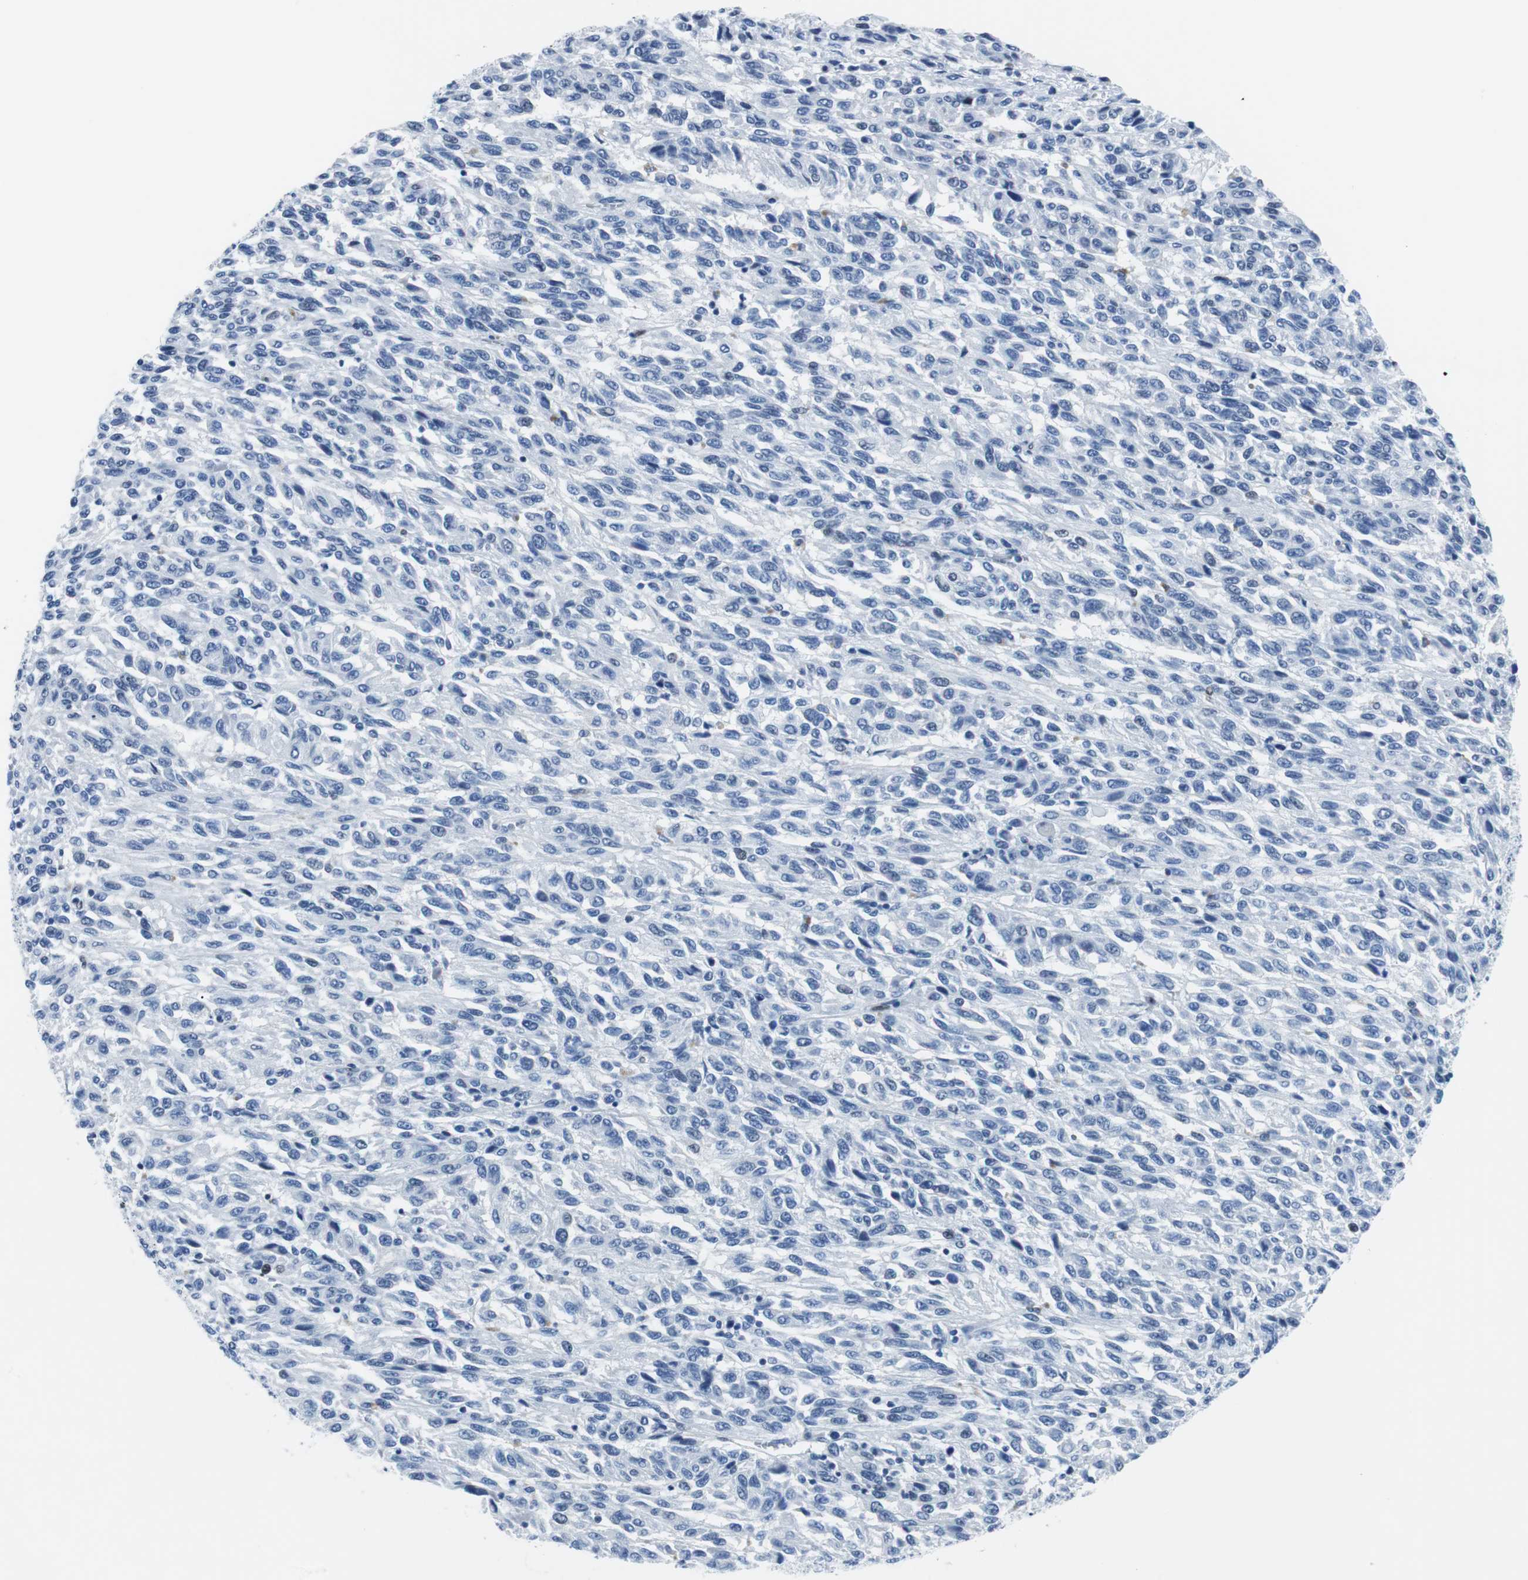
{"staining": {"intensity": "negative", "quantity": "none", "location": "none"}, "tissue": "melanoma", "cell_type": "Tumor cells", "image_type": "cancer", "snomed": [{"axis": "morphology", "description": "Malignant melanoma, Metastatic site"}, {"axis": "topography", "description": "Lung"}], "caption": "Immunohistochemistry (IHC) photomicrograph of neoplastic tissue: malignant melanoma (metastatic site) stained with DAB displays no significant protein staining in tumor cells.", "gene": "JUN", "patient": {"sex": "male", "age": 64}}